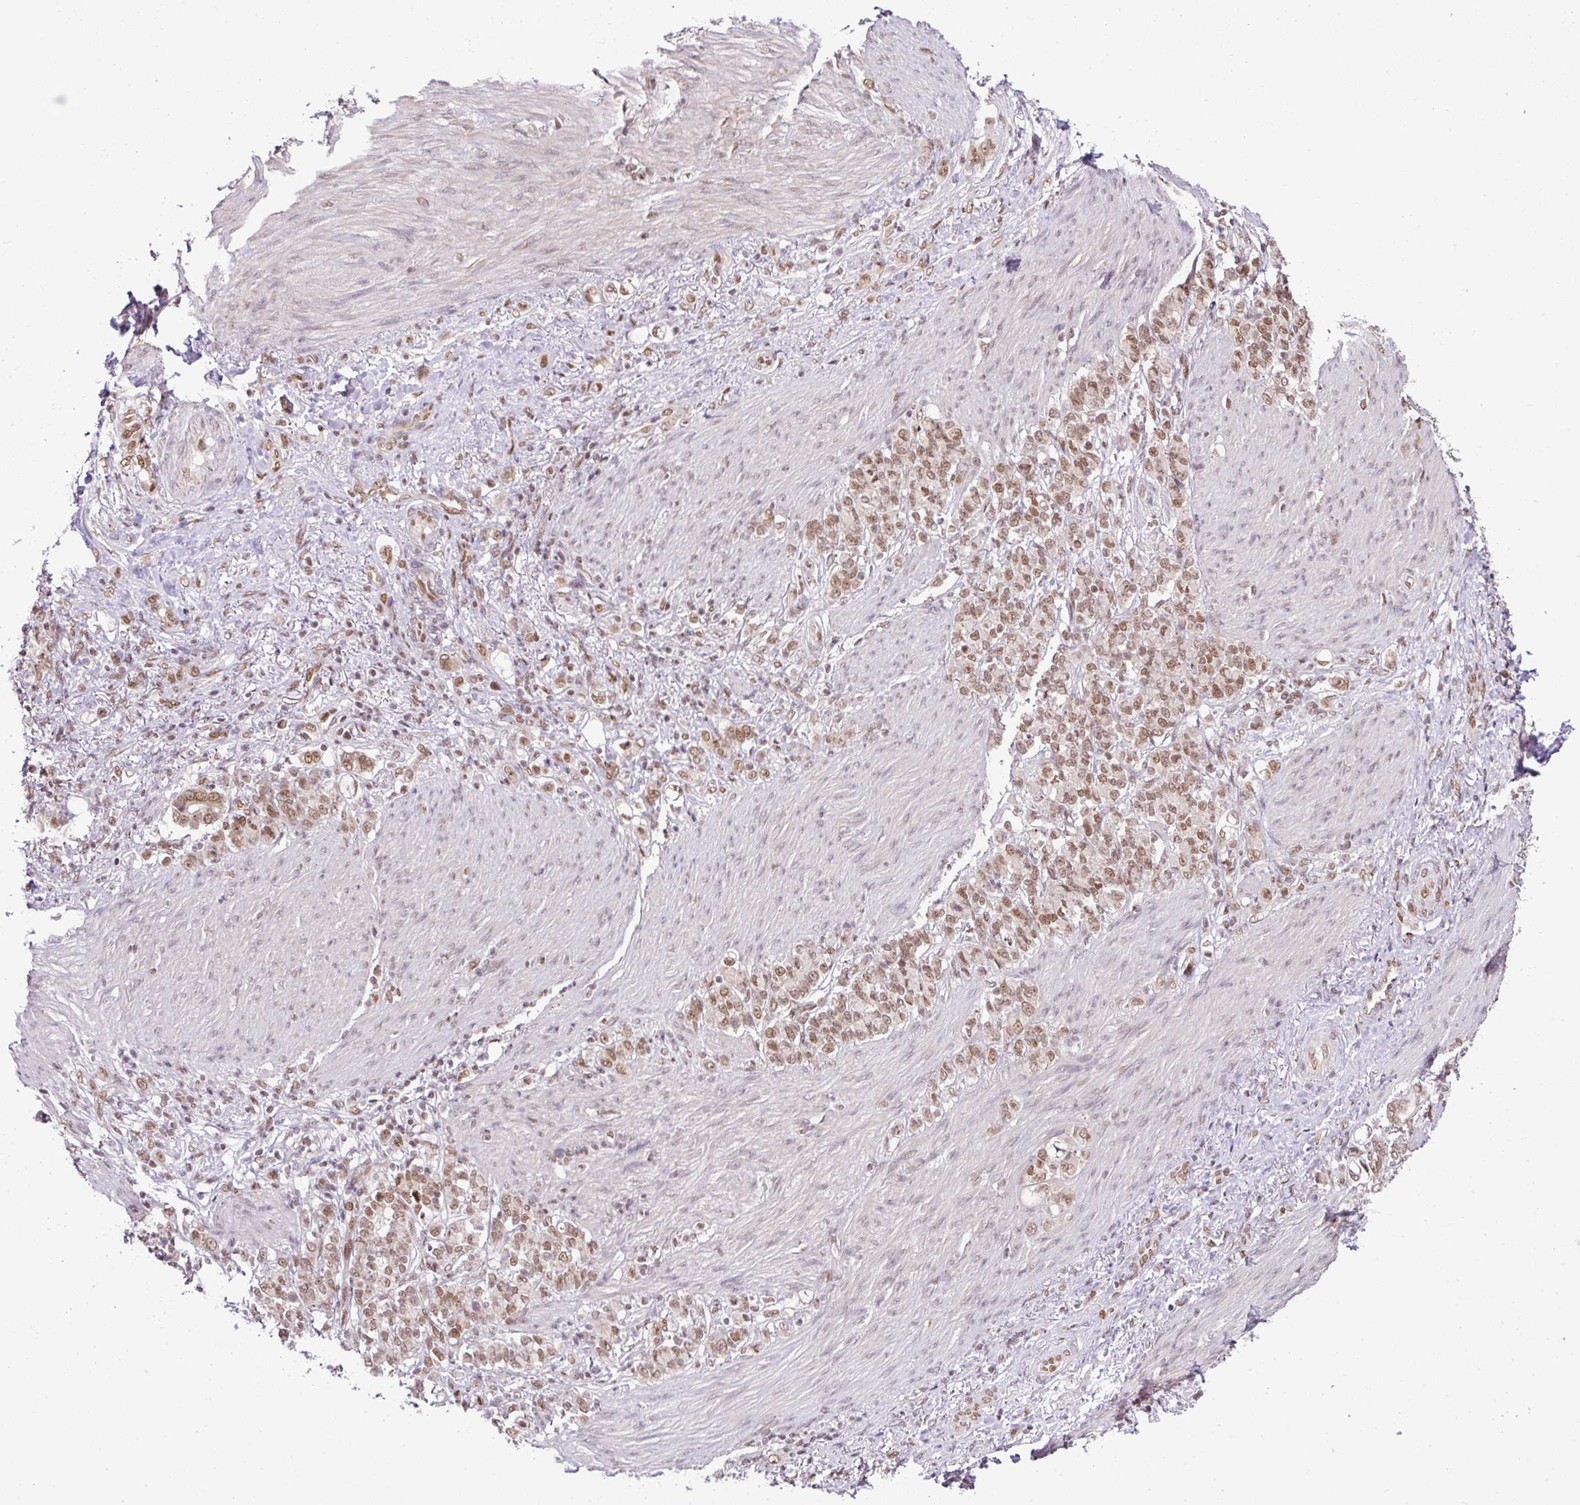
{"staining": {"intensity": "moderate", "quantity": ">75%", "location": "nuclear"}, "tissue": "stomach cancer", "cell_type": "Tumor cells", "image_type": "cancer", "snomed": [{"axis": "morphology", "description": "Adenocarcinoma, NOS"}, {"axis": "topography", "description": "Stomach"}], "caption": "This histopathology image reveals adenocarcinoma (stomach) stained with immunohistochemistry to label a protein in brown. The nuclear of tumor cells show moderate positivity for the protein. Nuclei are counter-stained blue.", "gene": "PGAP4", "patient": {"sex": "female", "age": 79}}